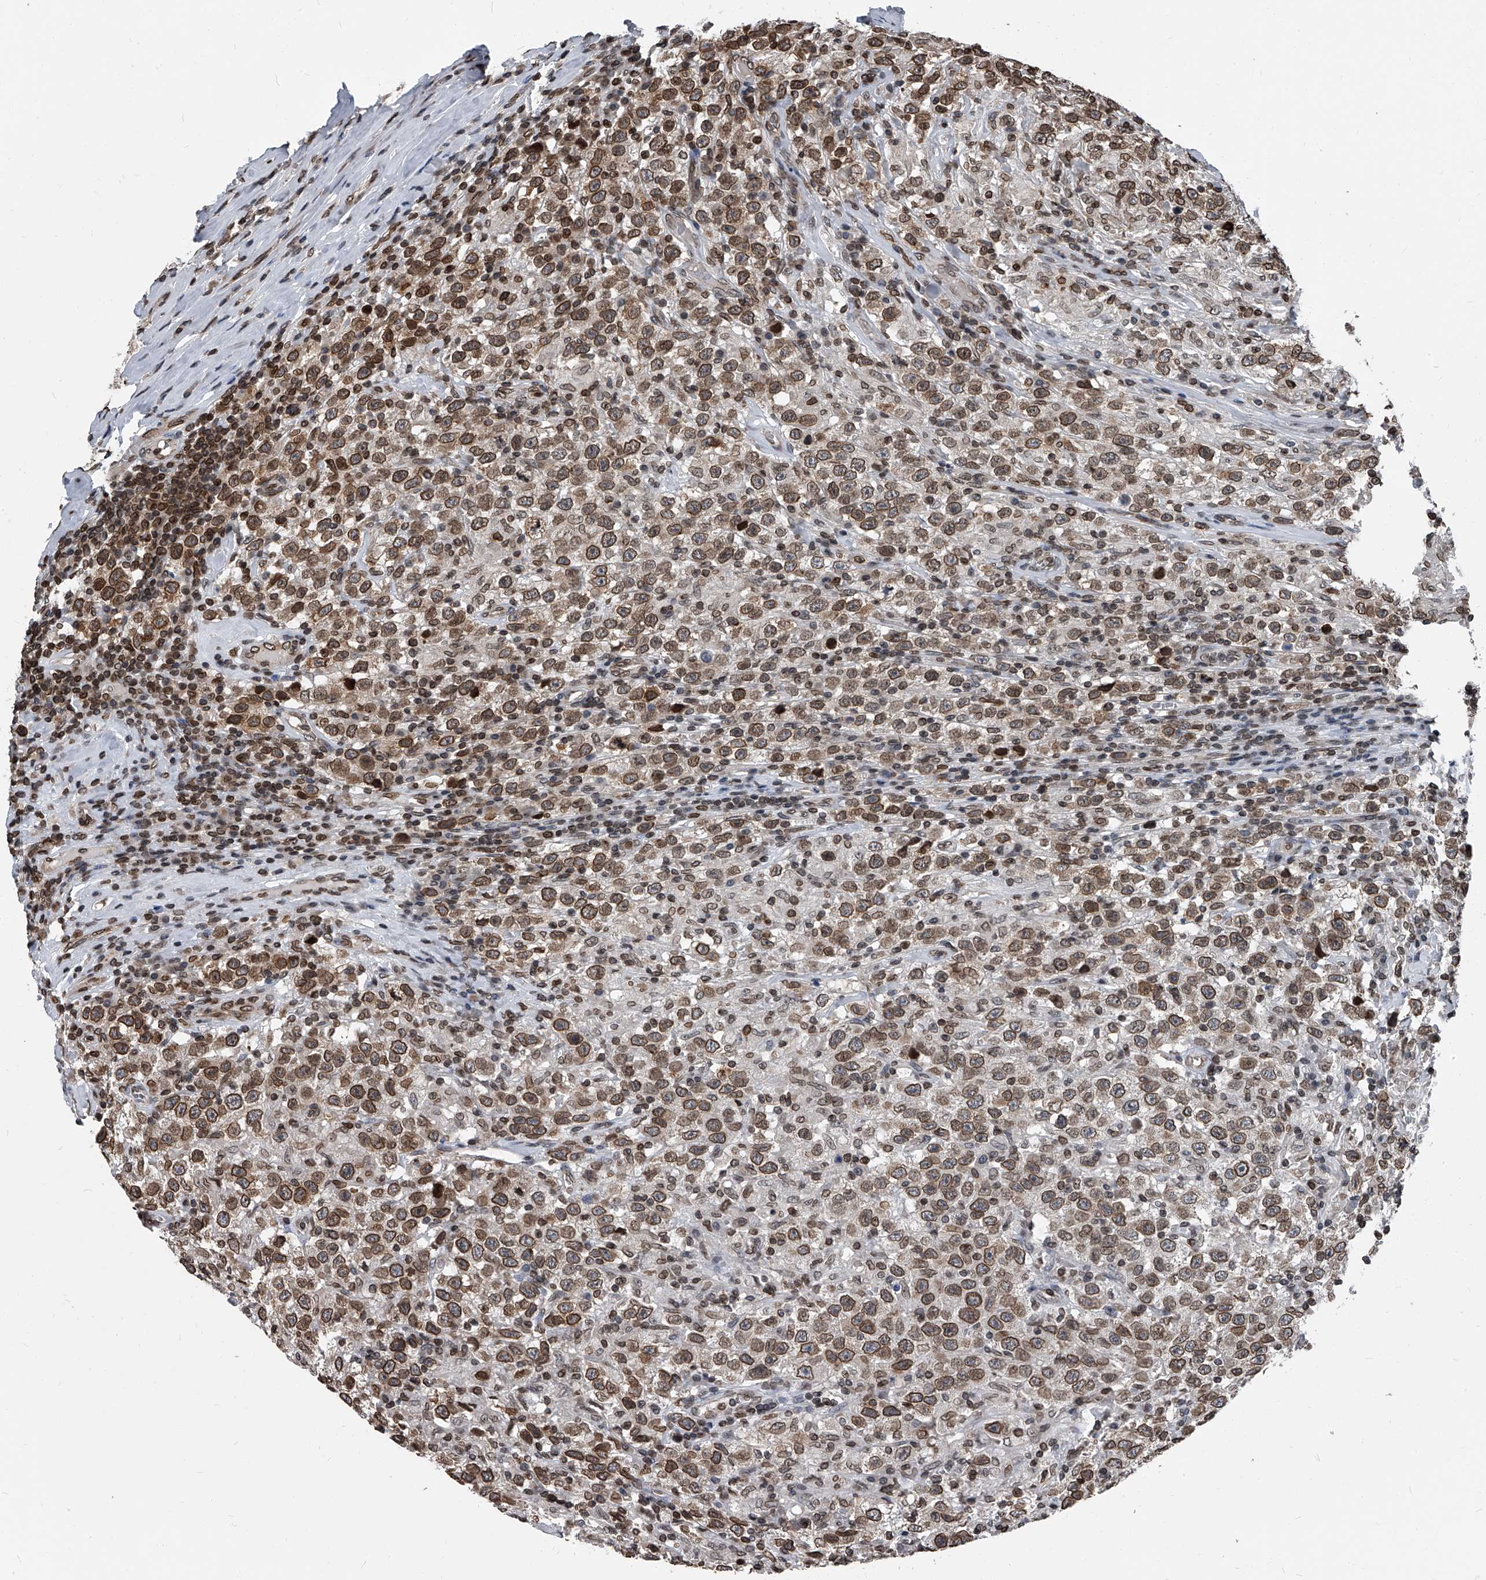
{"staining": {"intensity": "moderate", "quantity": ">75%", "location": "cytoplasmic/membranous,nuclear"}, "tissue": "testis cancer", "cell_type": "Tumor cells", "image_type": "cancer", "snomed": [{"axis": "morphology", "description": "Seminoma, NOS"}, {"axis": "topography", "description": "Testis"}], "caption": "IHC (DAB) staining of human testis seminoma demonstrates moderate cytoplasmic/membranous and nuclear protein staining in approximately >75% of tumor cells.", "gene": "PHF20", "patient": {"sex": "male", "age": 41}}